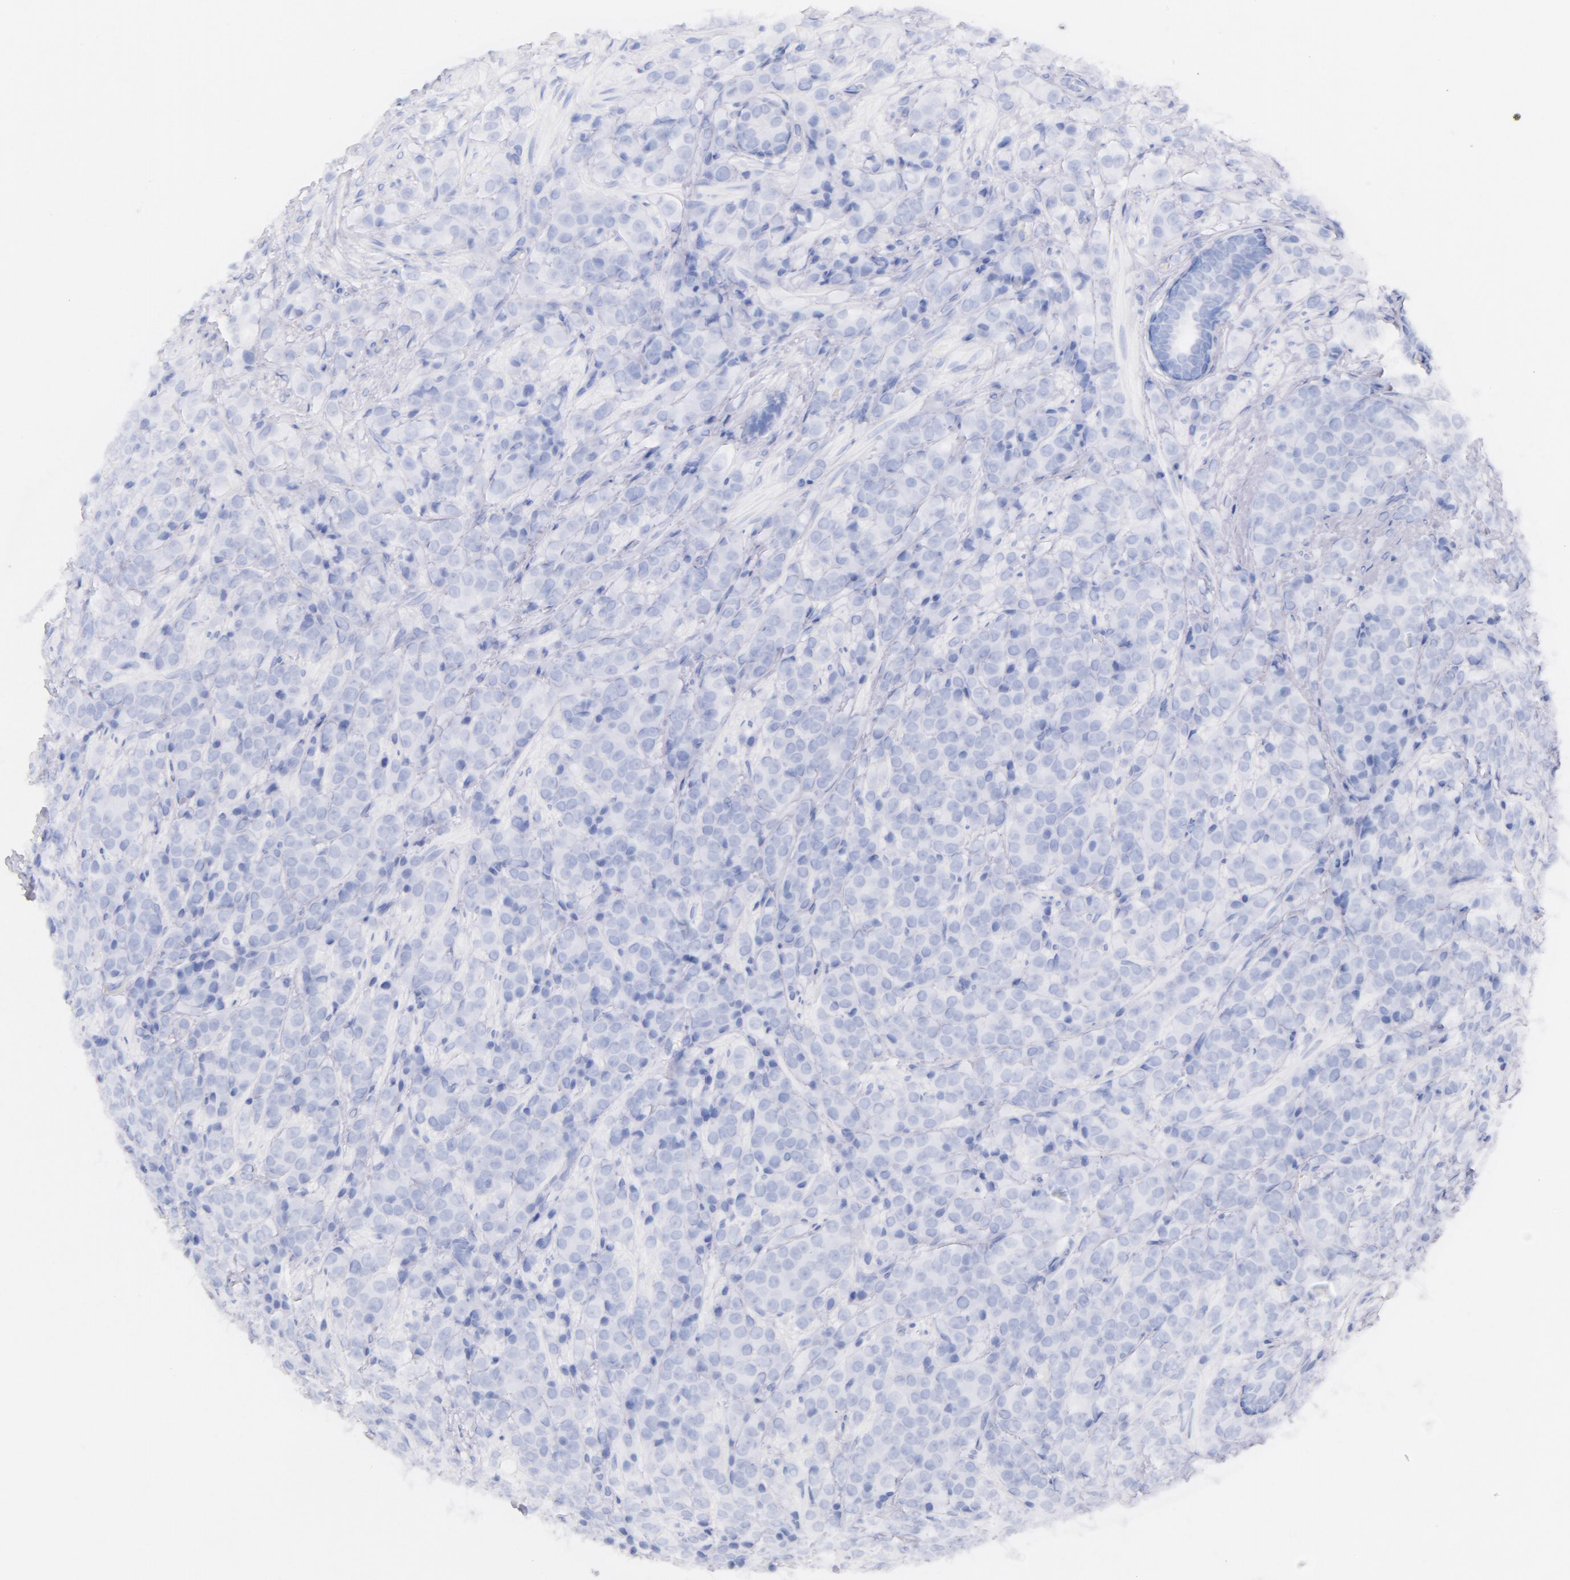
{"staining": {"intensity": "negative", "quantity": "none", "location": "none"}, "tissue": "prostate cancer", "cell_type": "Tumor cells", "image_type": "cancer", "snomed": [{"axis": "morphology", "description": "Adenocarcinoma, Medium grade"}, {"axis": "topography", "description": "Prostate"}], "caption": "The immunohistochemistry (IHC) image has no significant staining in tumor cells of medium-grade adenocarcinoma (prostate) tissue.", "gene": "CD44", "patient": {"sex": "male", "age": 70}}